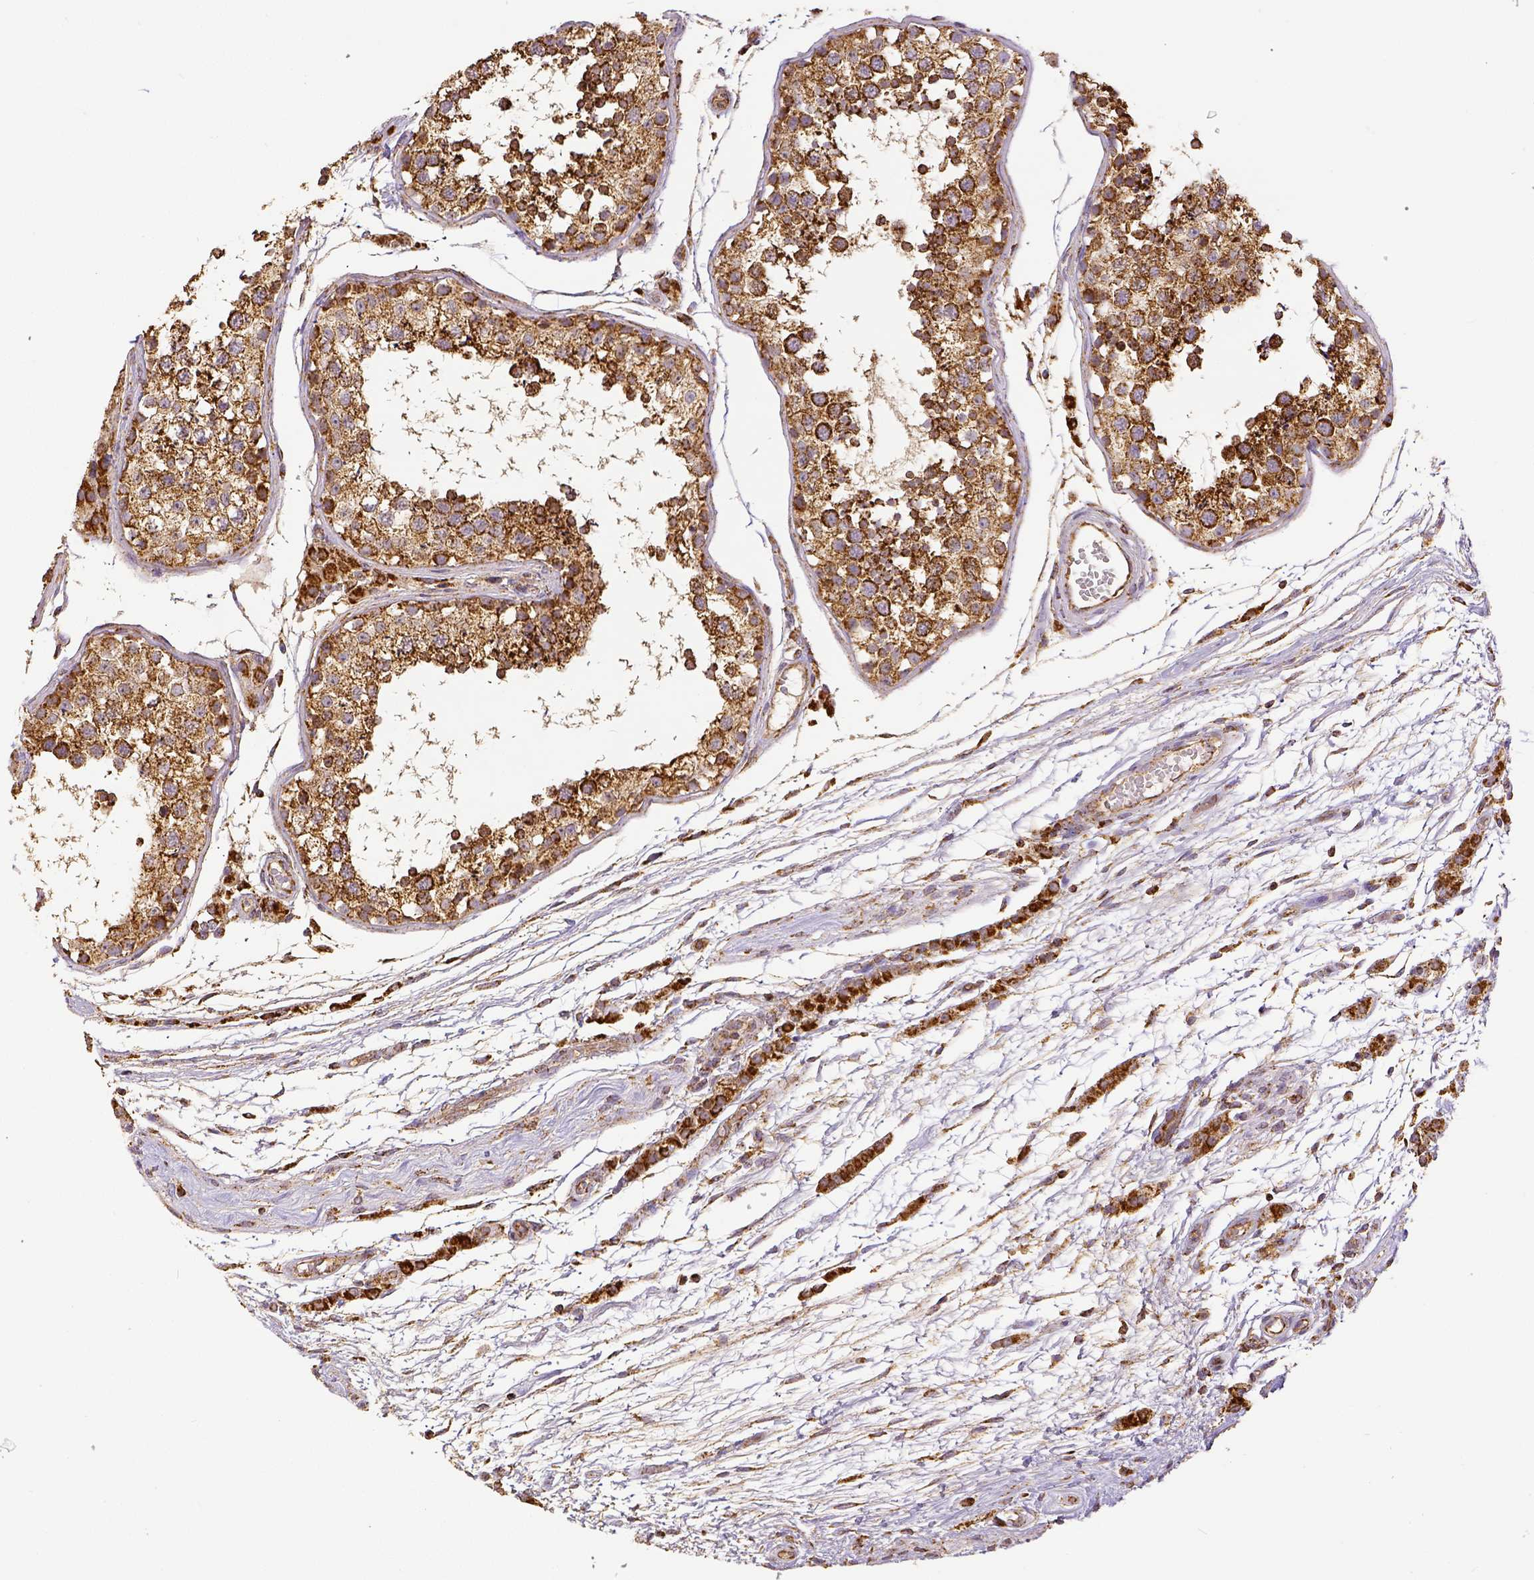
{"staining": {"intensity": "strong", "quantity": ">75%", "location": "cytoplasmic/membranous"}, "tissue": "testis", "cell_type": "Cells in seminiferous ducts", "image_type": "normal", "snomed": [{"axis": "morphology", "description": "Normal tissue, NOS"}, {"axis": "morphology", "description": "Seminoma, NOS"}, {"axis": "topography", "description": "Testis"}], "caption": "A high-resolution photomicrograph shows immunohistochemistry (IHC) staining of benign testis, which reveals strong cytoplasmic/membranous expression in approximately >75% of cells in seminiferous ducts. (Brightfield microscopy of DAB IHC at high magnification).", "gene": "SDHB", "patient": {"sex": "male", "age": 29}}